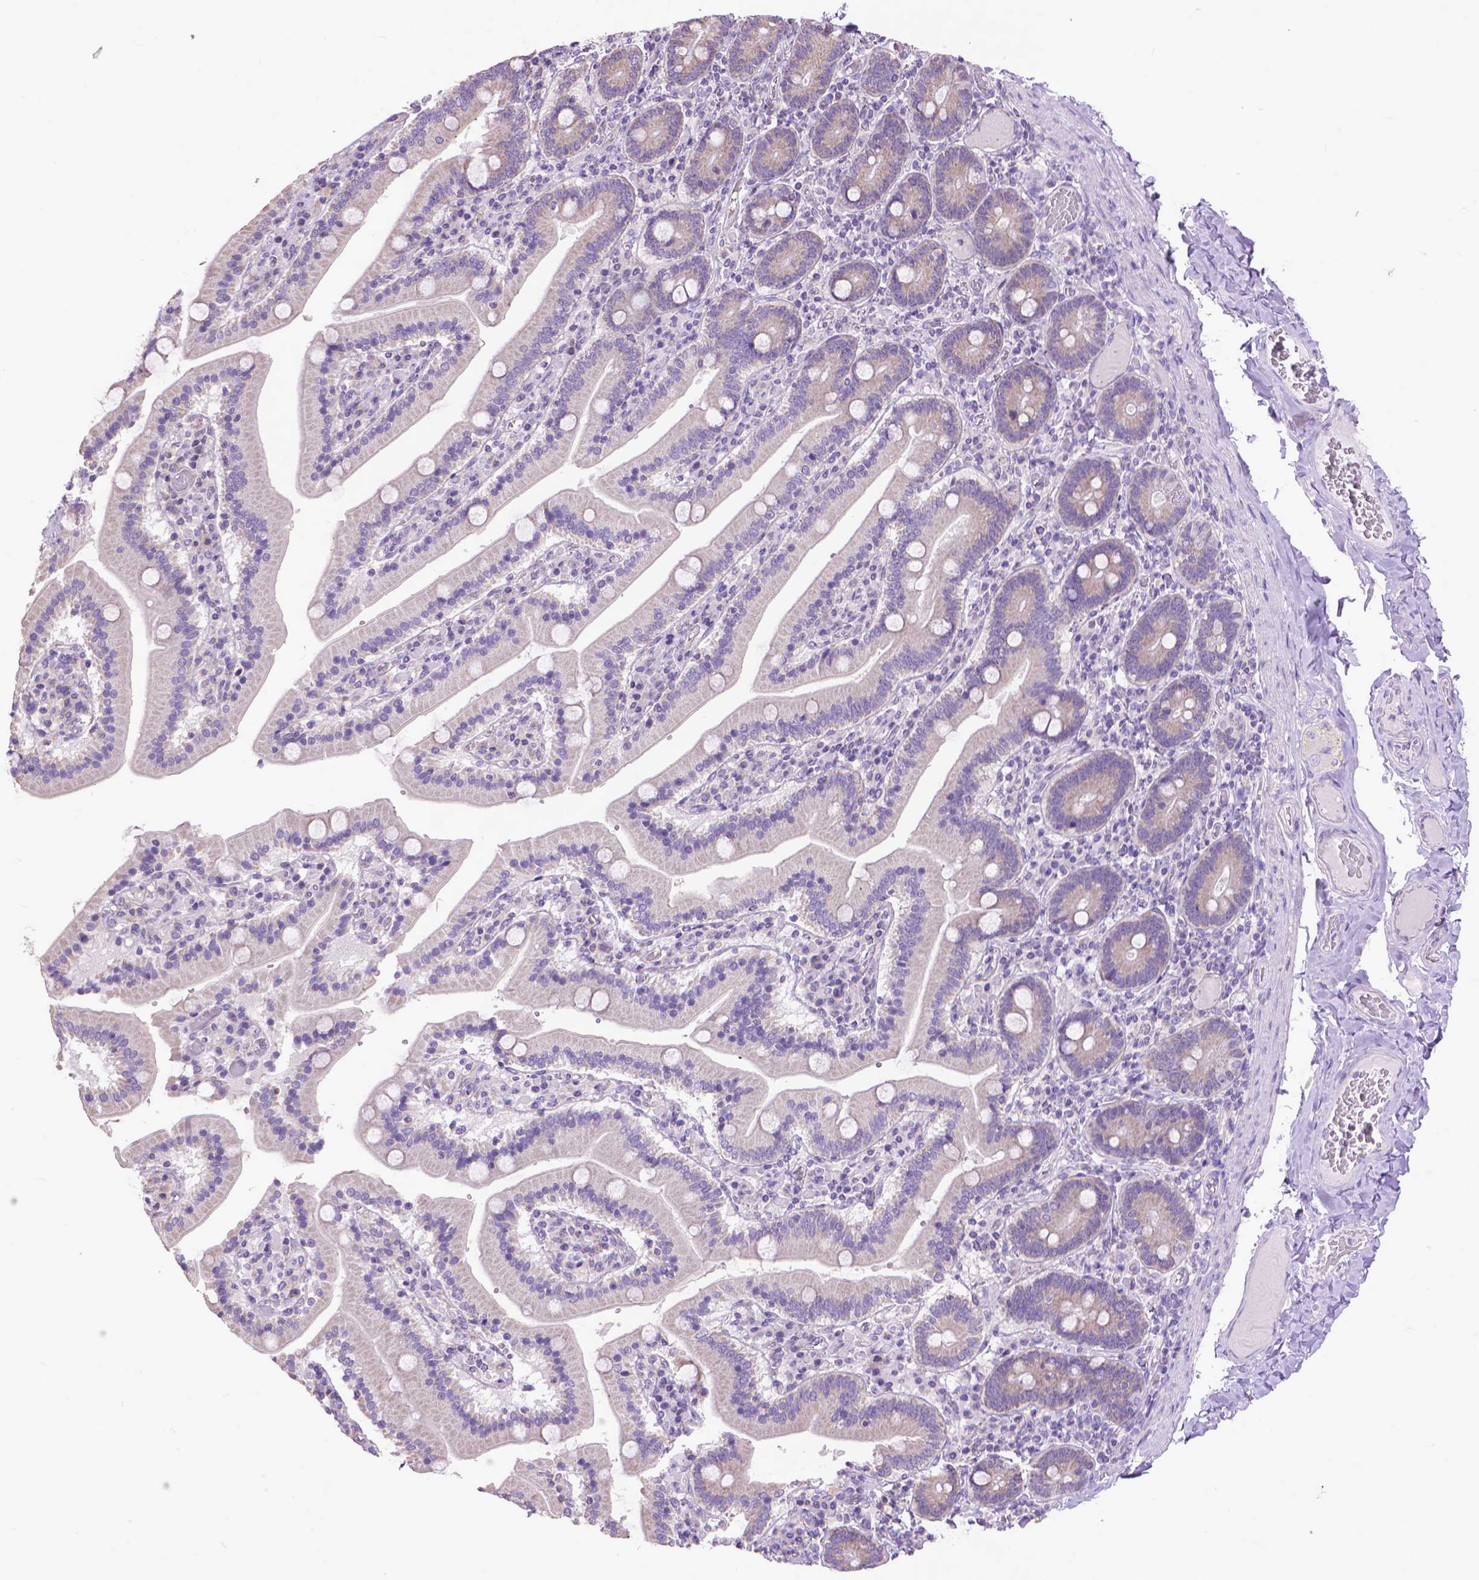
{"staining": {"intensity": "weak", "quantity": "<25%", "location": "cytoplasmic/membranous"}, "tissue": "duodenum", "cell_type": "Glandular cells", "image_type": "normal", "snomed": [{"axis": "morphology", "description": "Normal tissue, NOS"}, {"axis": "topography", "description": "Duodenum"}], "caption": "This is a histopathology image of immunohistochemistry staining of benign duodenum, which shows no staining in glandular cells. Nuclei are stained in blue.", "gene": "SYN1", "patient": {"sex": "female", "age": 62}}